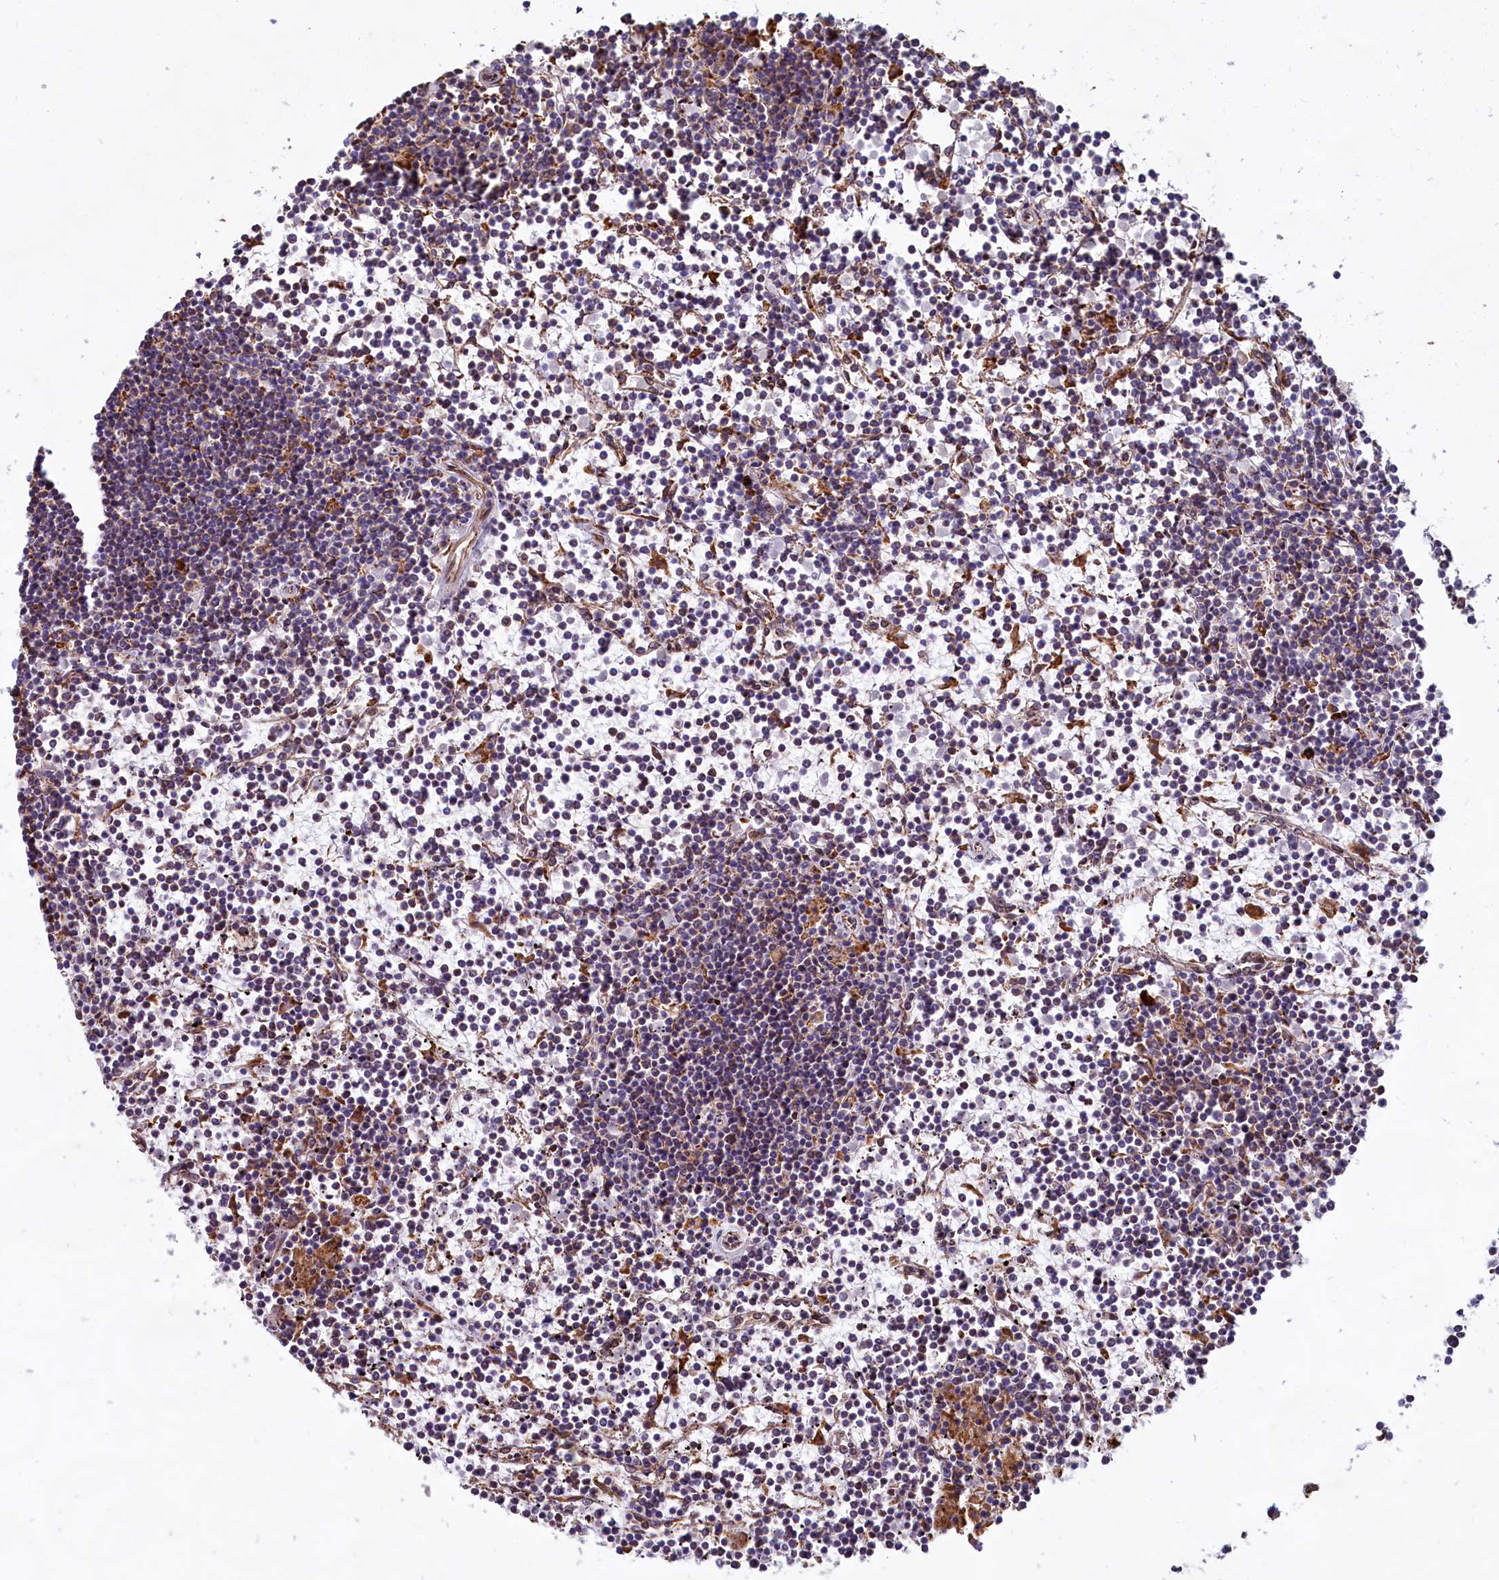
{"staining": {"intensity": "weak", "quantity": "<25%", "location": "cytoplasmic/membranous"}, "tissue": "lymphoma", "cell_type": "Tumor cells", "image_type": "cancer", "snomed": [{"axis": "morphology", "description": "Malignant lymphoma, non-Hodgkin's type, Low grade"}, {"axis": "topography", "description": "Spleen"}], "caption": "Tumor cells are negative for brown protein staining in malignant lymphoma, non-Hodgkin's type (low-grade). The staining was performed using DAB (3,3'-diaminobenzidine) to visualize the protein expression in brown, while the nuclei were stained in blue with hematoxylin (Magnification: 20x).", "gene": "TBC1D19", "patient": {"sex": "female", "age": 19}}